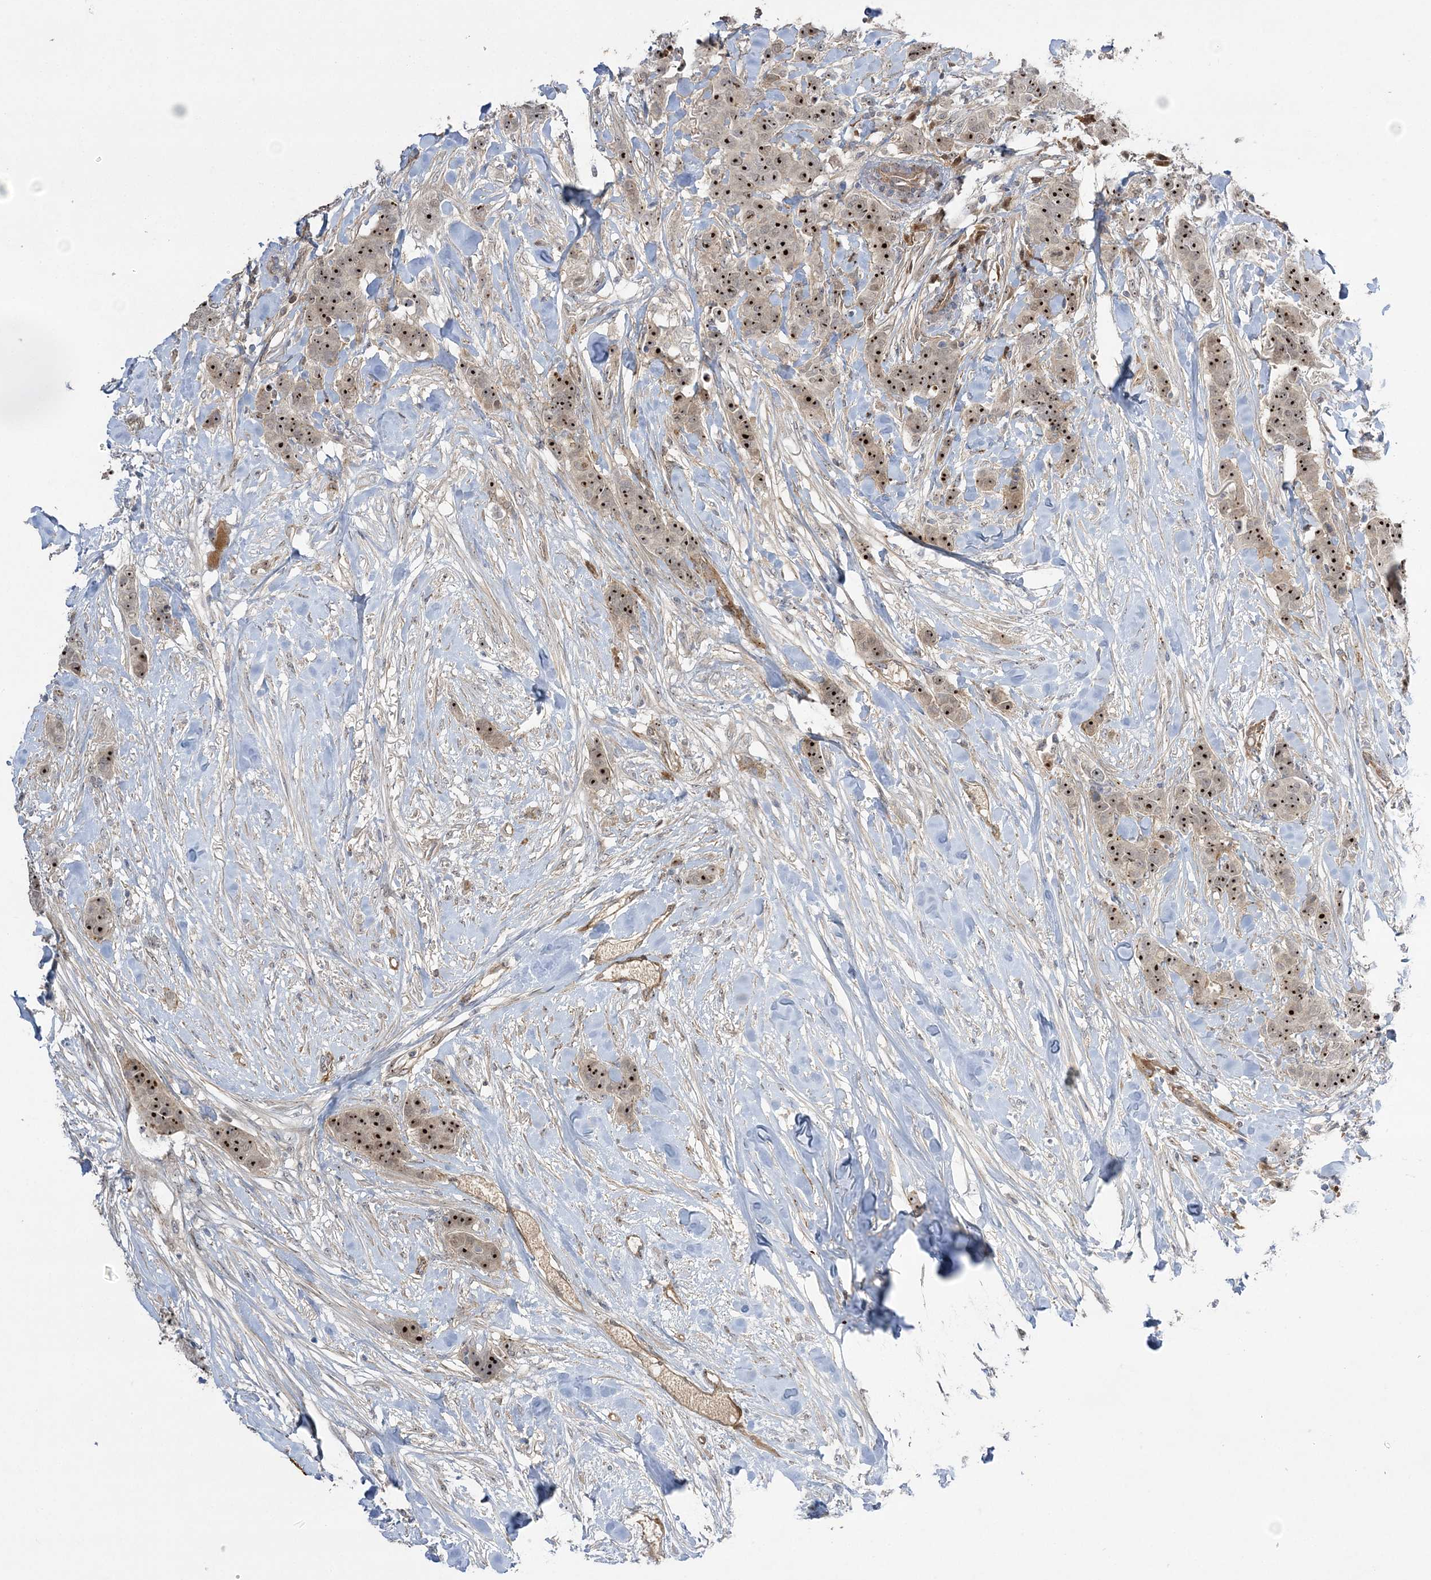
{"staining": {"intensity": "strong", "quantity": ">75%", "location": "nuclear"}, "tissue": "breast cancer", "cell_type": "Tumor cells", "image_type": "cancer", "snomed": [{"axis": "morphology", "description": "Duct carcinoma"}, {"axis": "topography", "description": "Breast"}], "caption": "Human breast cancer stained for a protein (brown) displays strong nuclear positive positivity in approximately >75% of tumor cells.", "gene": "NPM3", "patient": {"sex": "female", "age": 40}}